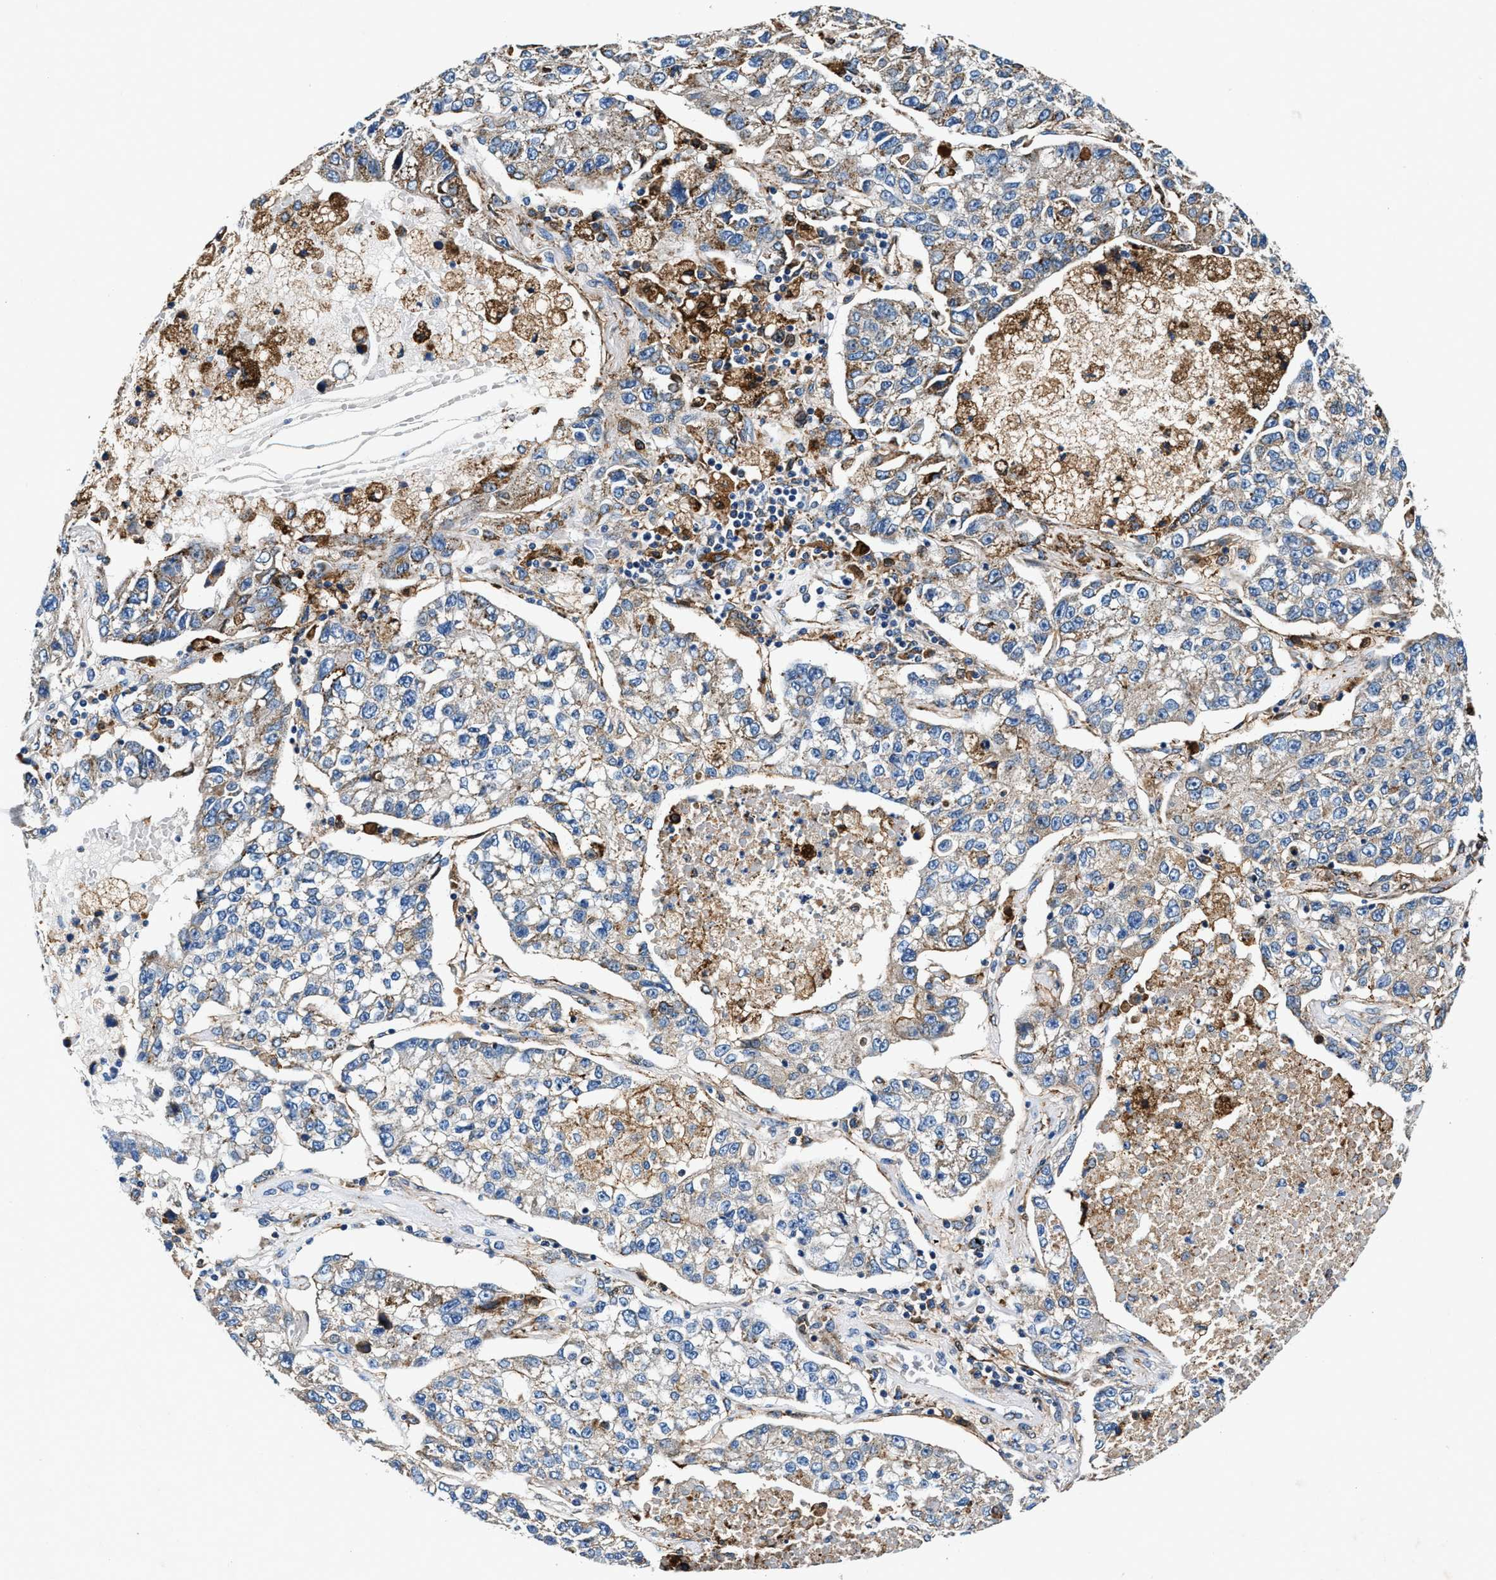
{"staining": {"intensity": "weak", "quantity": ">75%", "location": "cytoplasmic/membranous"}, "tissue": "lung cancer", "cell_type": "Tumor cells", "image_type": "cancer", "snomed": [{"axis": "morphology", "description": "Adenocarcinoma, NOS"}, {"axis": "topography", "description": "Lung"}], "caption": "Immunohistochemistry (IHC) (DAB (3,3'-diaminobenzidine)) staining of lung adenocarcinoma demonstrates weak cytoplasmic/membranous protein positivity in approximately >75% of tumor cells.", "gene": "SLFN11", "patient": {"sex": "male", "age": 49}}